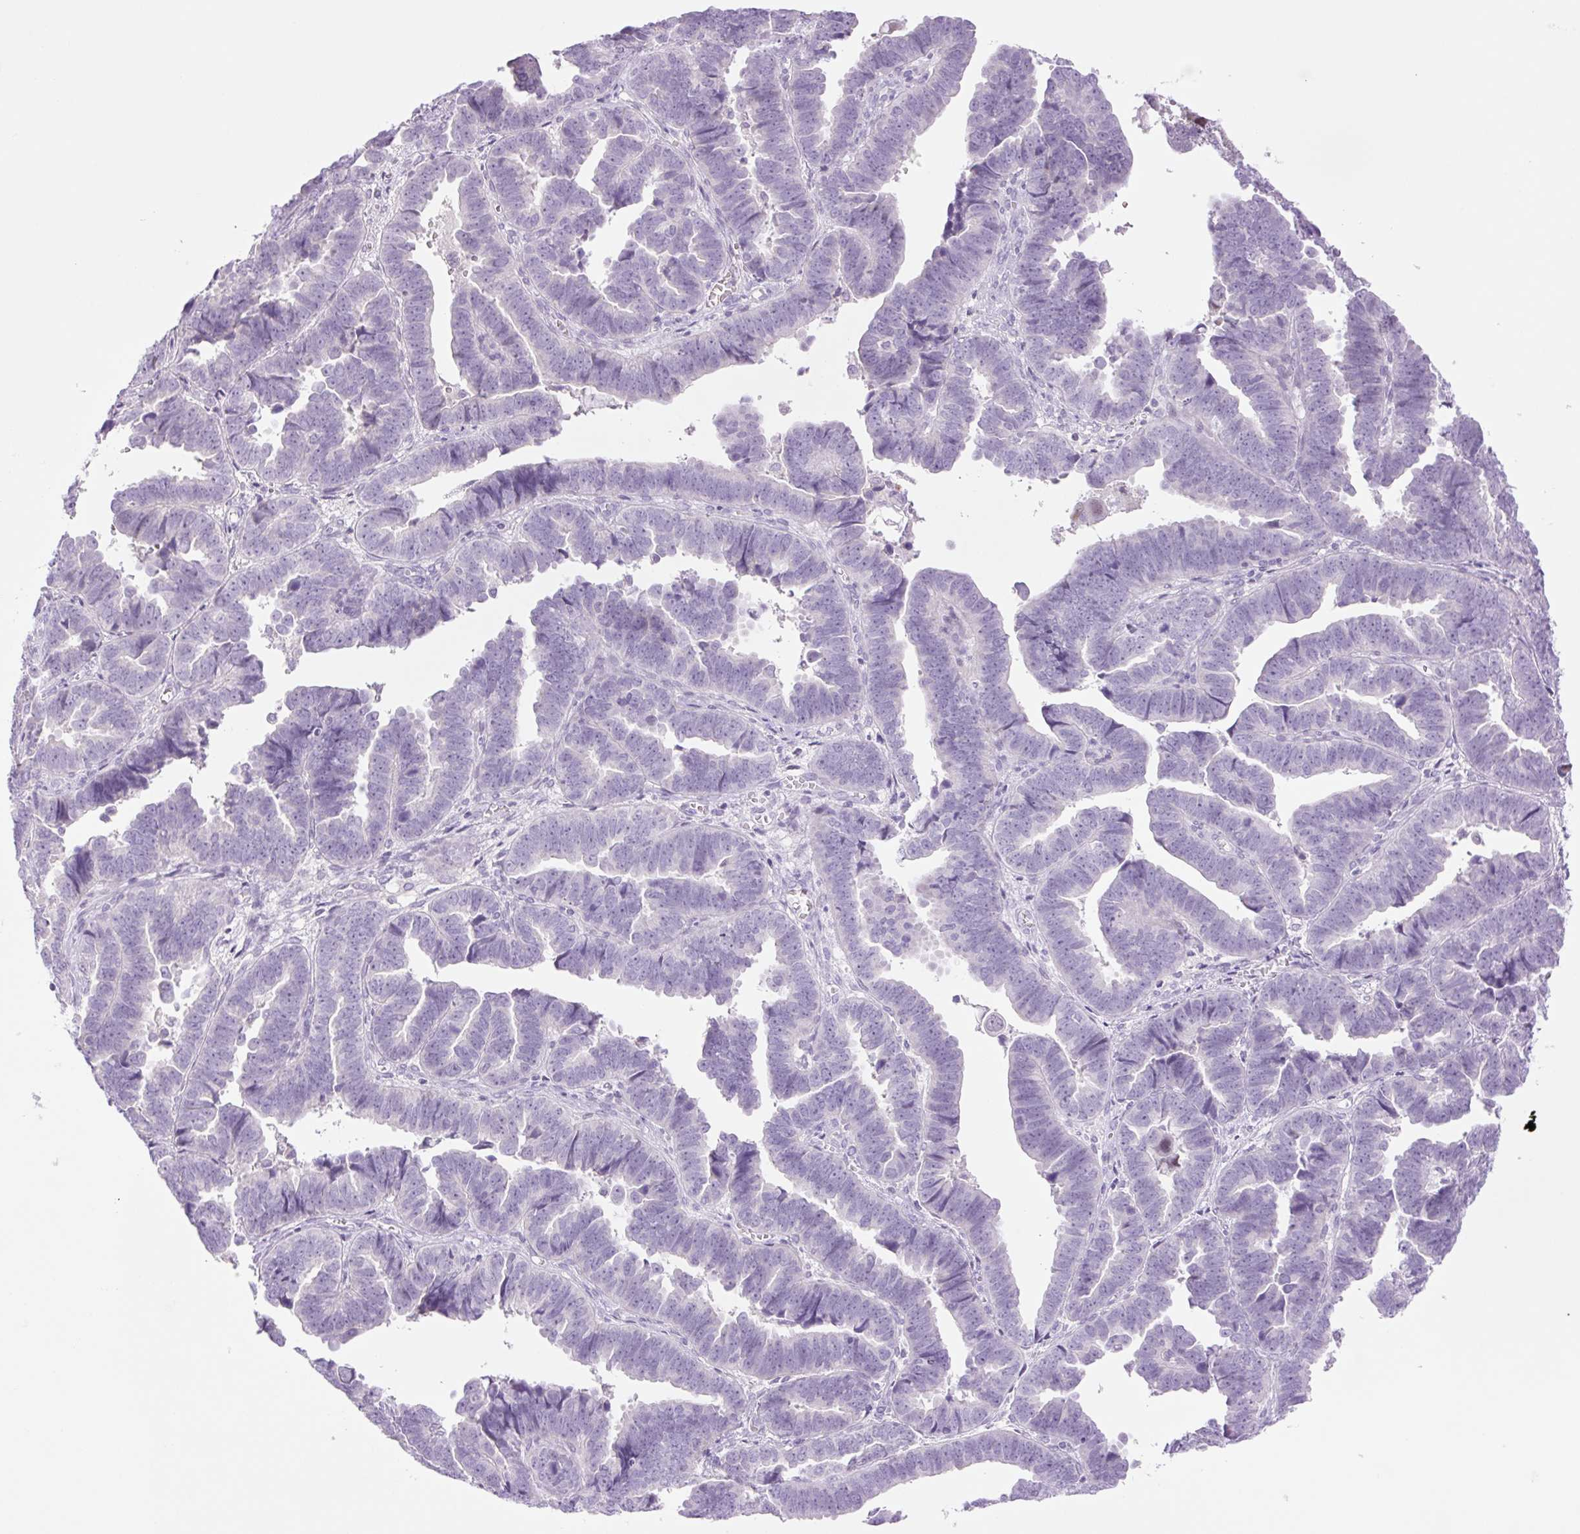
{"staining": {"intensity": "negative", "quantity": "none", "location": "none"}, "tissue": "endometrial cancer", "cell_type": "Tumor cells", "image_type": "cancer", "snomed": [{"axis": "morphology", "description": "Adenocarcinoma, NOS"}, {"axis": "topography", "description": "Endometrium"}], "caption": "Immunohistochemistry (IHC) micrograph of human adenocarcinoma (endometrial) stained for a protein (brown), which reveals no staining in tumor cells.", "gene": "TBX15", "patient": {"sex": "female", "age": 75}}